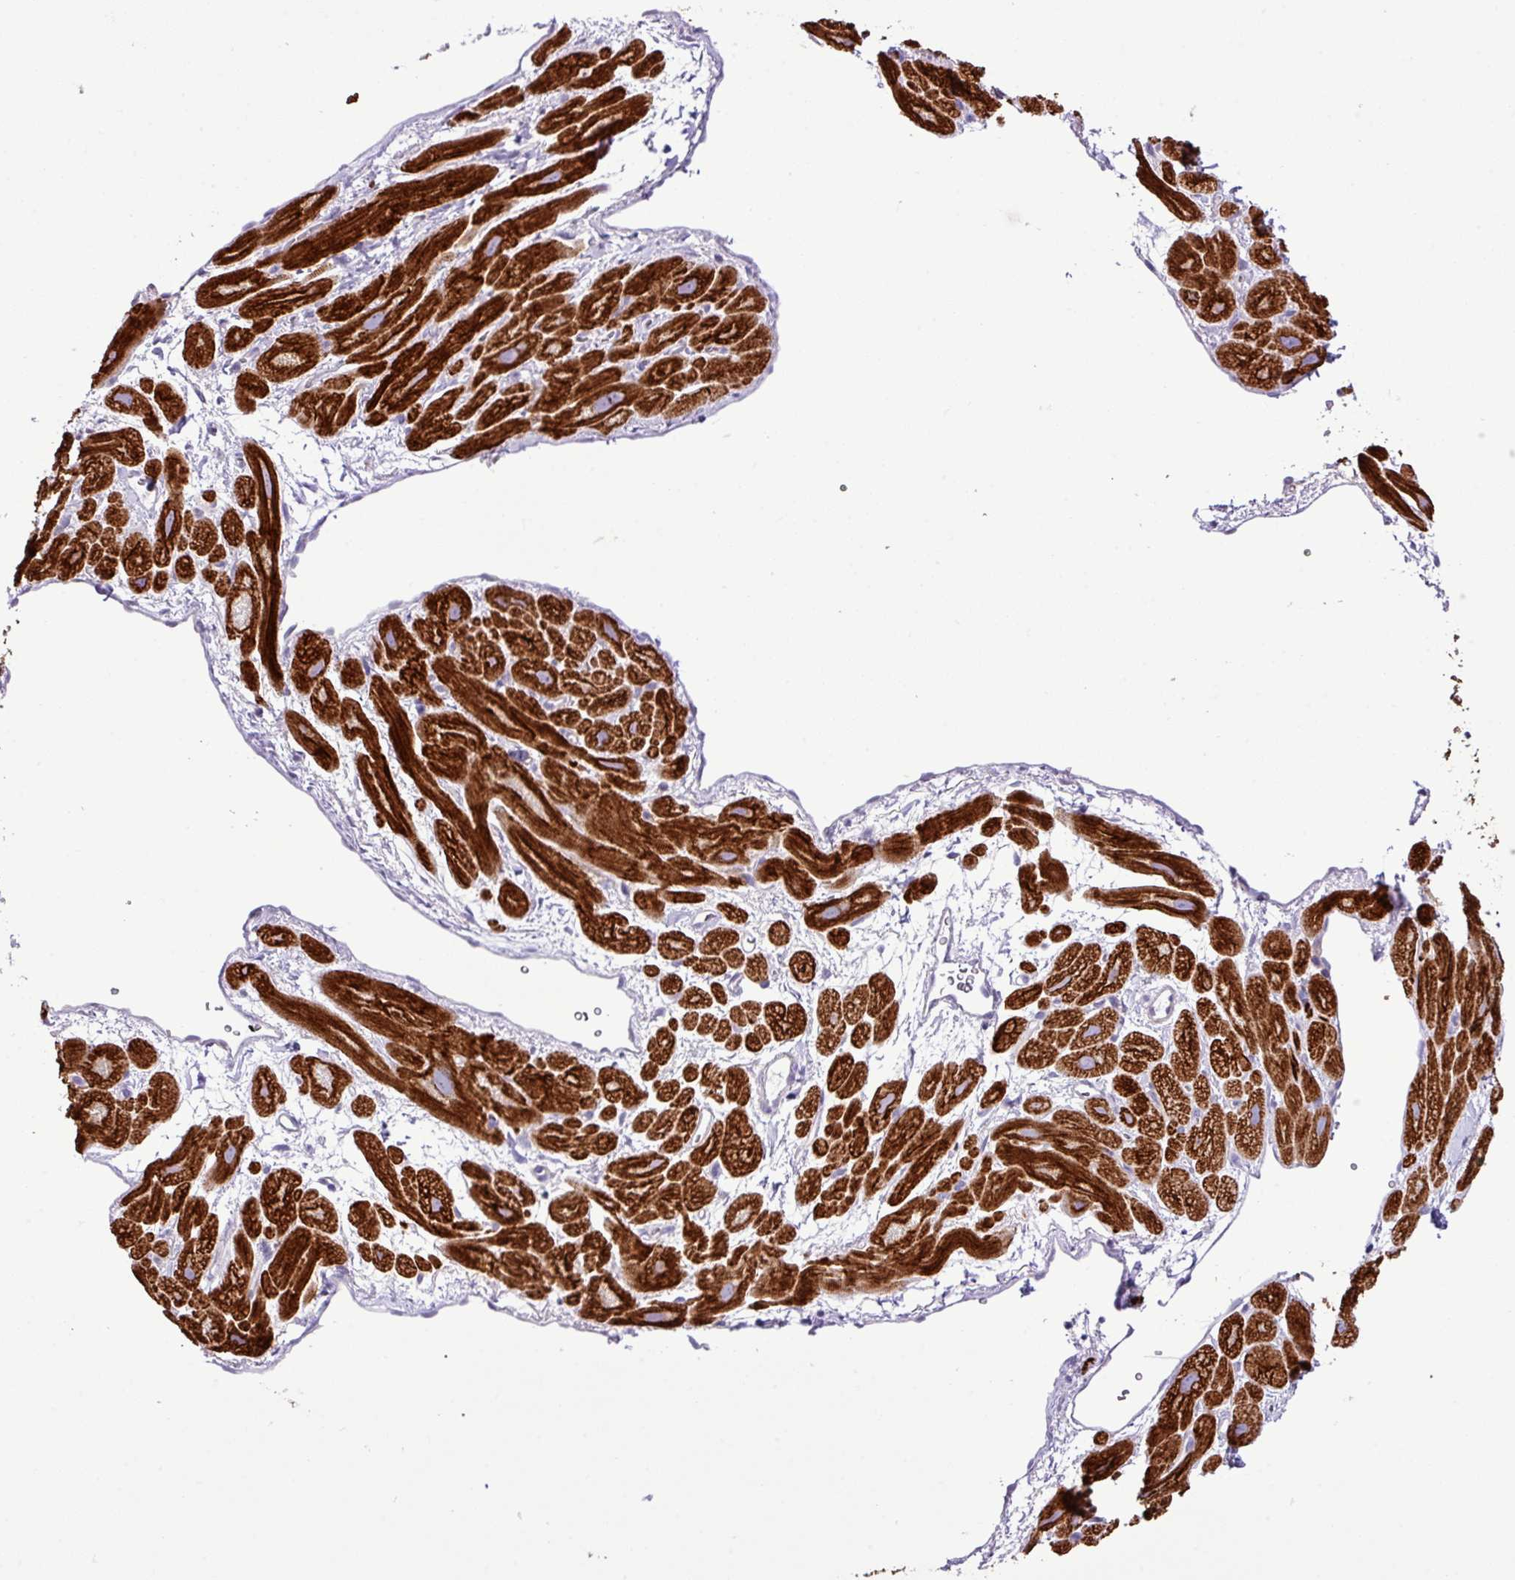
{"staining": {"intensity": "strong", "quantity": ">75%", "location": "cytoplasmic/membranous"}, "tissue": "heart muscle", "cell_type": "Cardiomyocytes", "image_type": "normal", "snomed": [{"axis": "morphology", "description": "Normal tissue, NOS"}, {"axis": "topography", "description": "Heart"}], "caption": "A histopathology image of human heart muscle stained for a protein reveals strong cytoplasmic/membranous brown staining in cardiomyocytes.", "gene": "ZSCAN5A", "patient": {"sex": "male", "age": 49}}